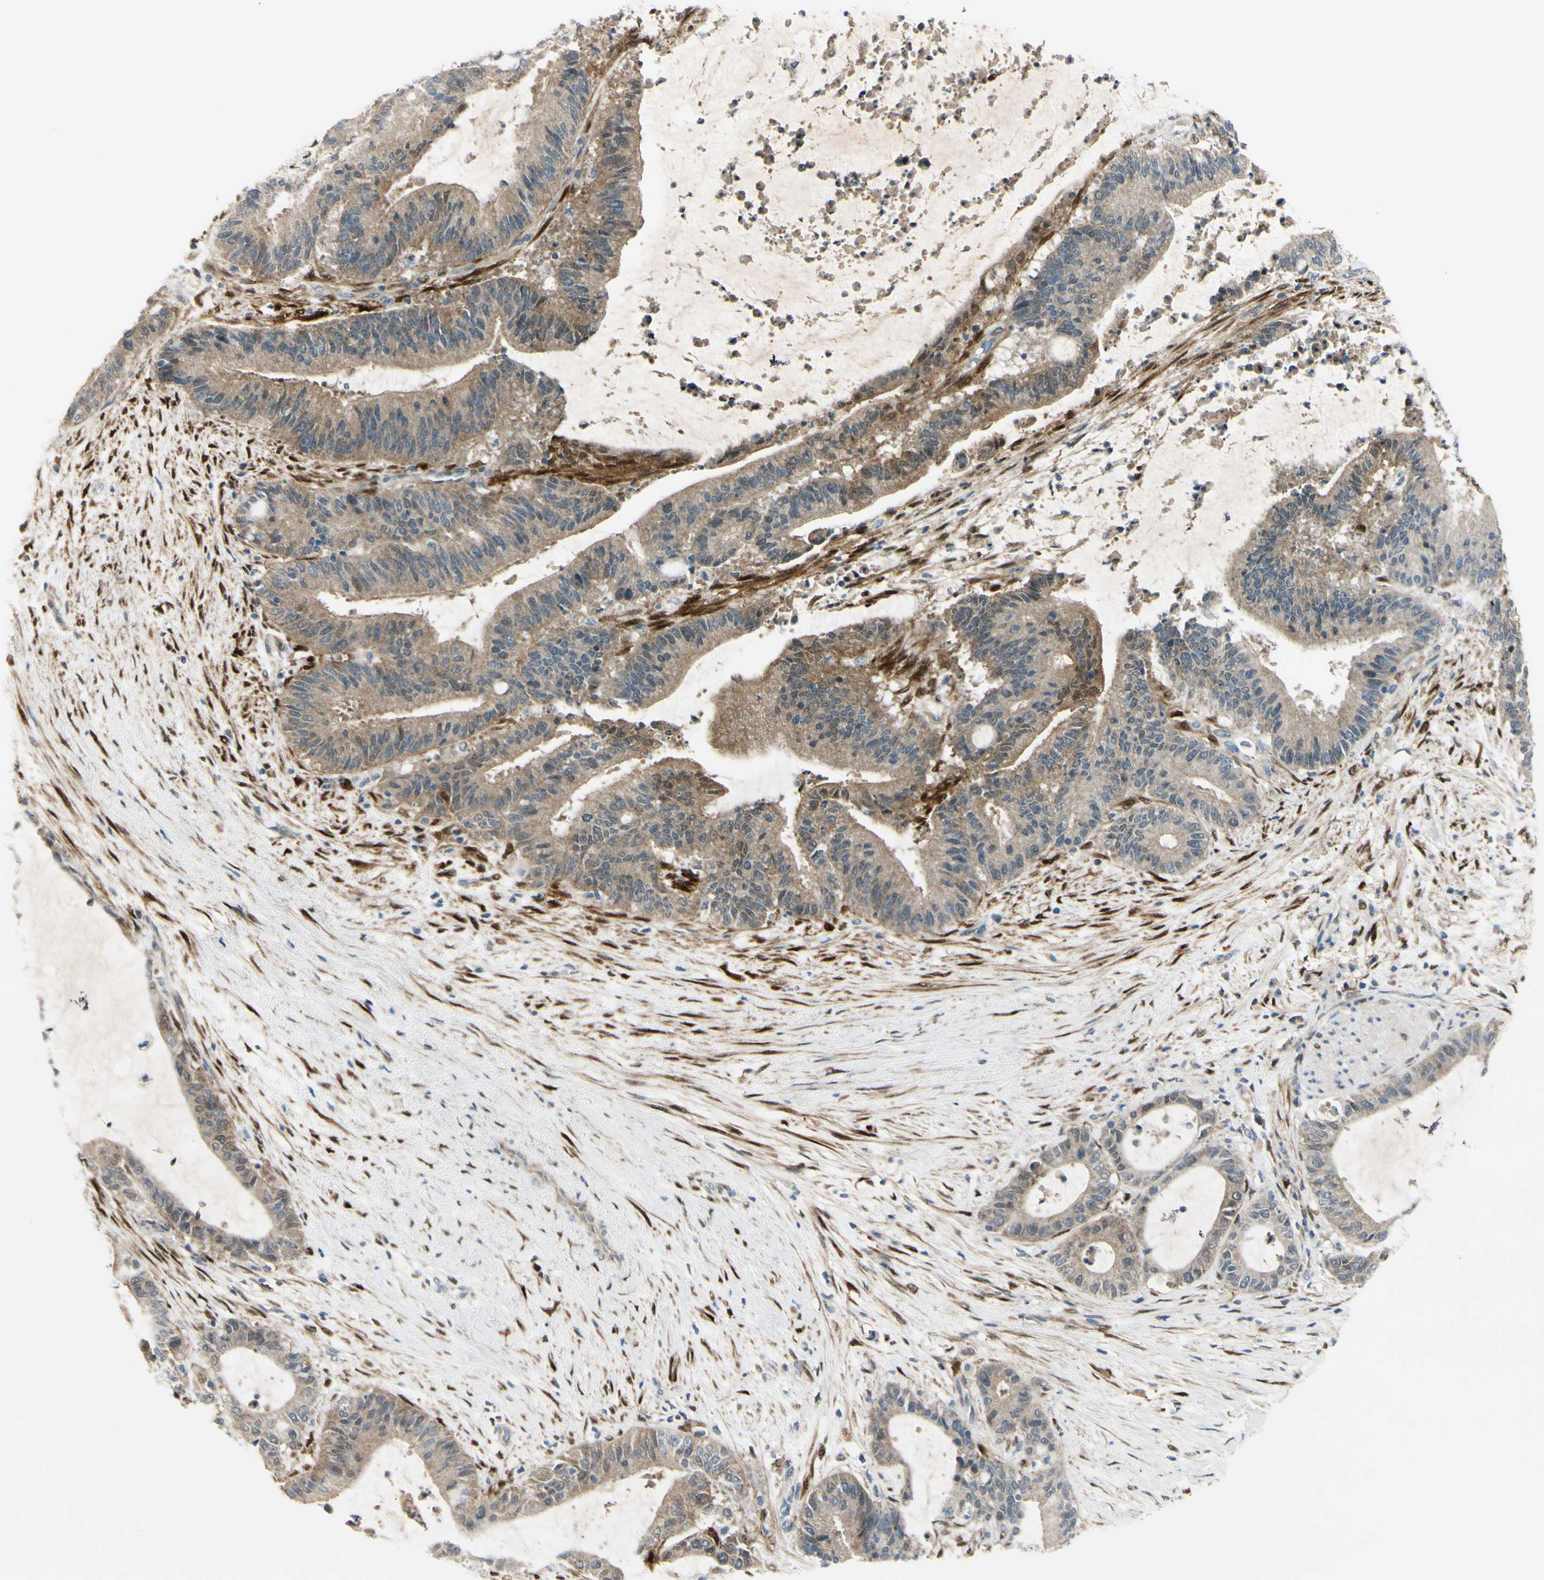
{"staining": {"intensity": "weak", "quantity": ">75%", "location": "cytoplasmic/membranous"}, "tissue": "liver cancer", "cell_type": "Tumor cells", "image_type": "cancer", "snomed": [{"axis": "morphology", "description": "Cholangiocarcinoma"}, {"axis": "topography", "description": "Liver"}], "caption": "This image exhibits immunohistochemistry (IHC) staining of liver cancer (cholangiocarcinoma), with low weak cytoplasmic/membranous positivity in approximately >75% of tumor cells.", "gene": "FHL2", "patient": {"sex": "female", "age": 73}}